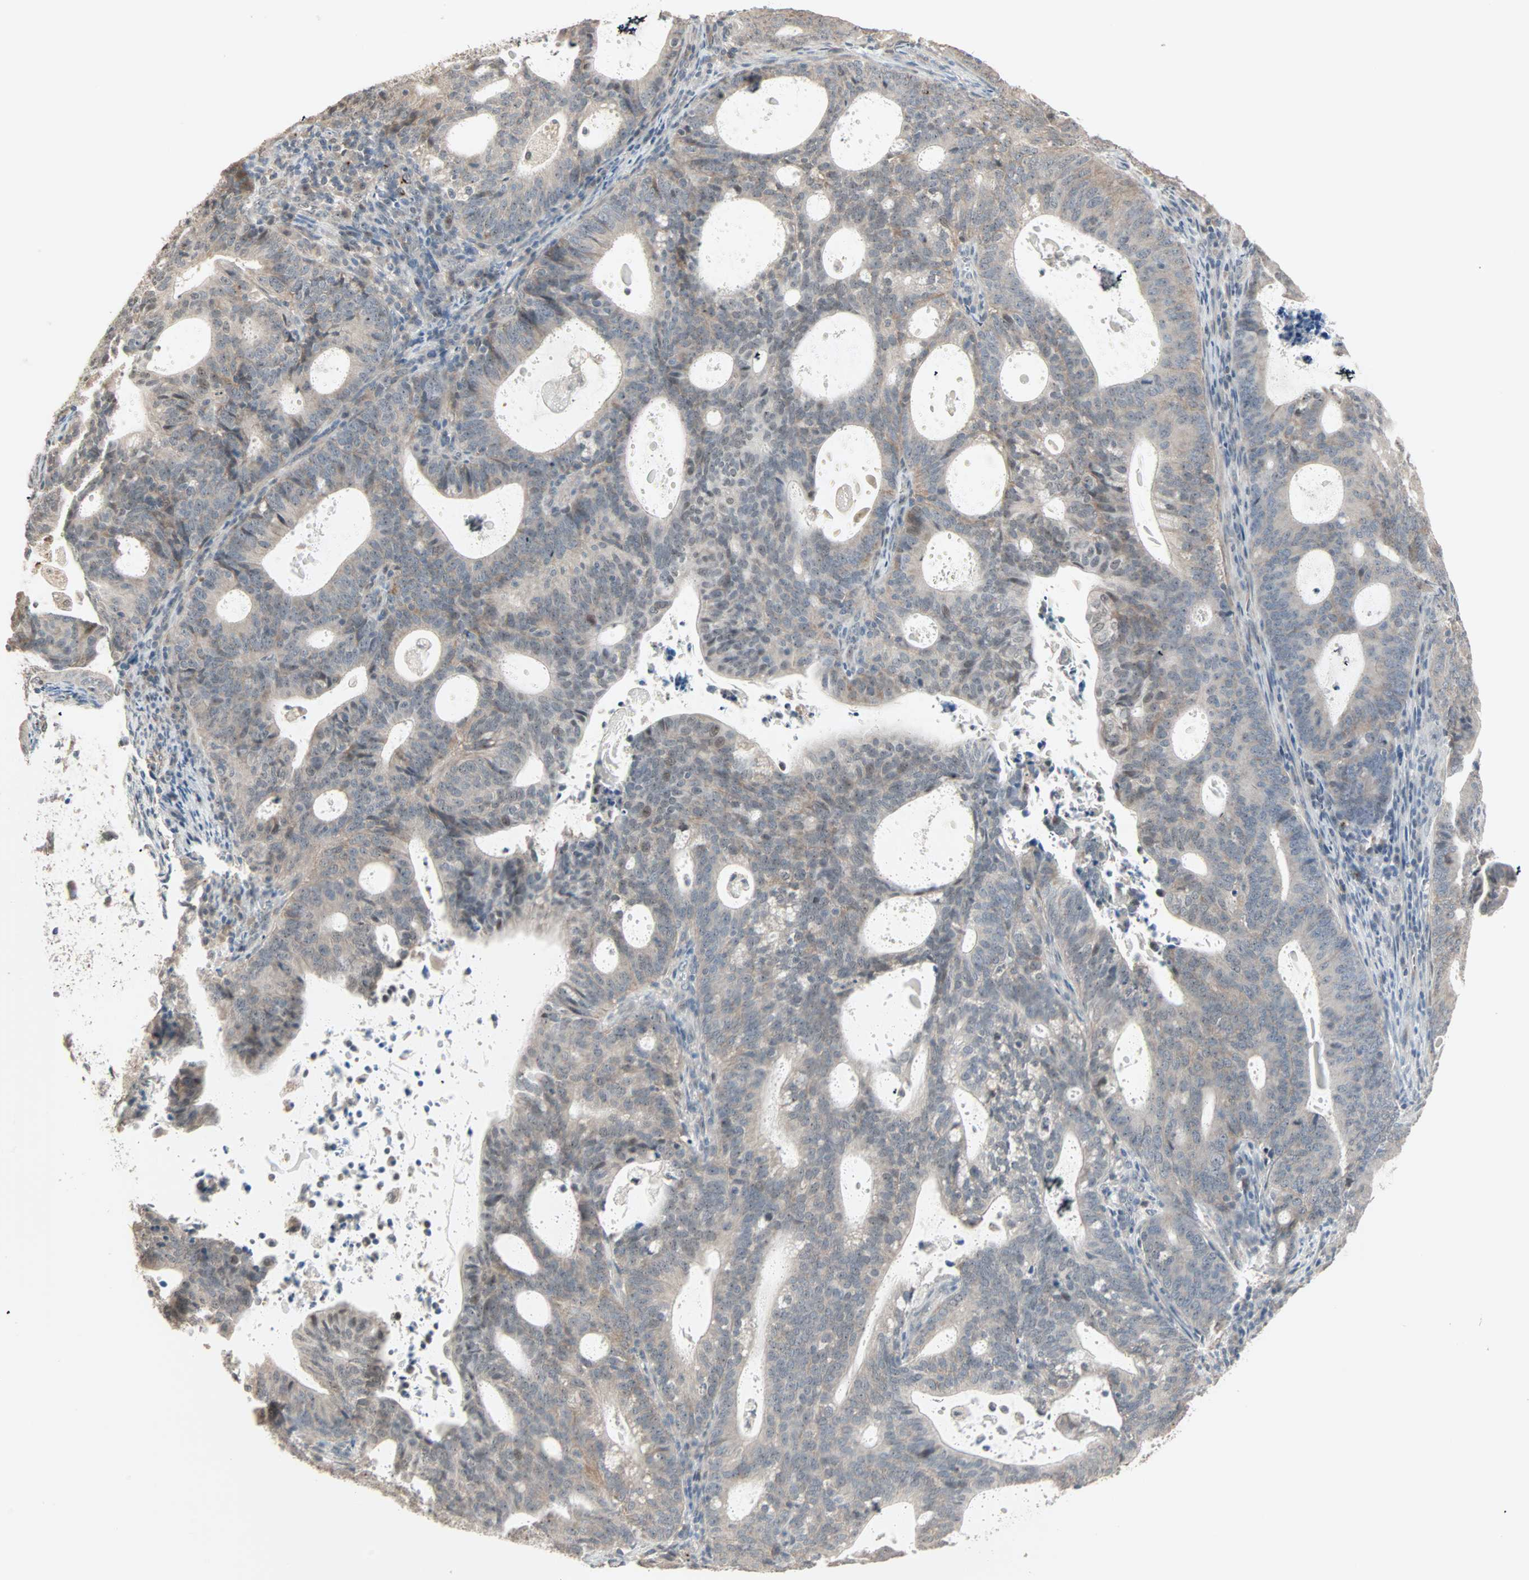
{"staining": {"intensity": "weak", "quantity": ">75%", "location": "cytoplasmic/membranous,nuclear"}, "tissue": "endometrial cancer", "cell_type": "Tumor cells", "image_type": "cancer", "snomed": [{"axis": "morphology", "description": "Adenocarcinoma, NOS"}, {"axis": "topography", "description": "Uterus"}], "caption": "Tumor cells show weak cytoplasmic/membranous and nuclear positivity in about >75% of cells in adenocarcinoma (endometrial).", "gene": "KDM4A", "patient": {"sex": "female", "age": 83}}